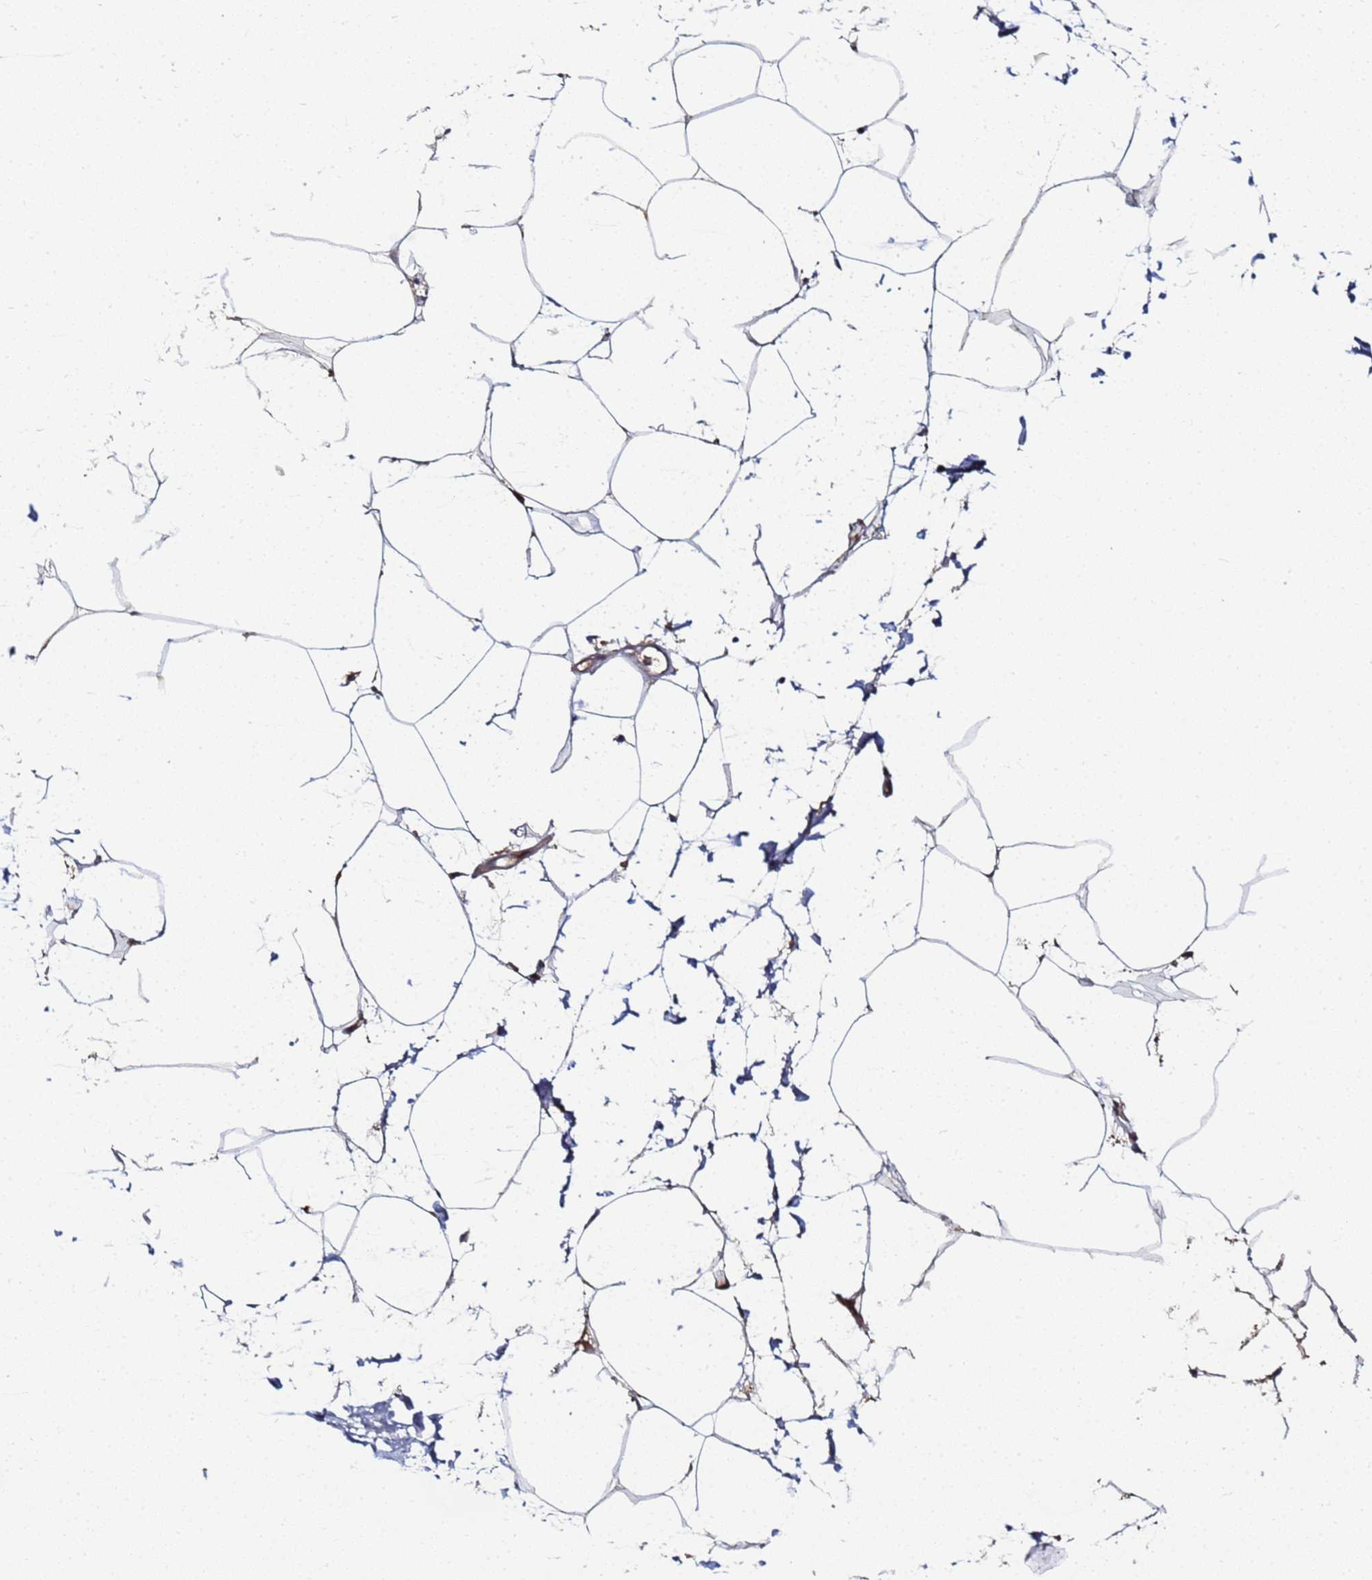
{"staining": {"intensity": "negative", "quantity": "none", "location": "none"}, "tissue": "adipose tissue", "cell_type": "Adipocytes", "image_type": "normal", "snomed": [{"axis": "morphology", "description": "Normal tissue, NOS"}, {"axis": "topography", "description": "Adipose tissue"}], "caption": "There is no significant positivity in adipocytes of adipose tissue. Nuclei are stained in blue.", "gene": "LRRC69", "patient": {"sex": "female", "age": 37}}